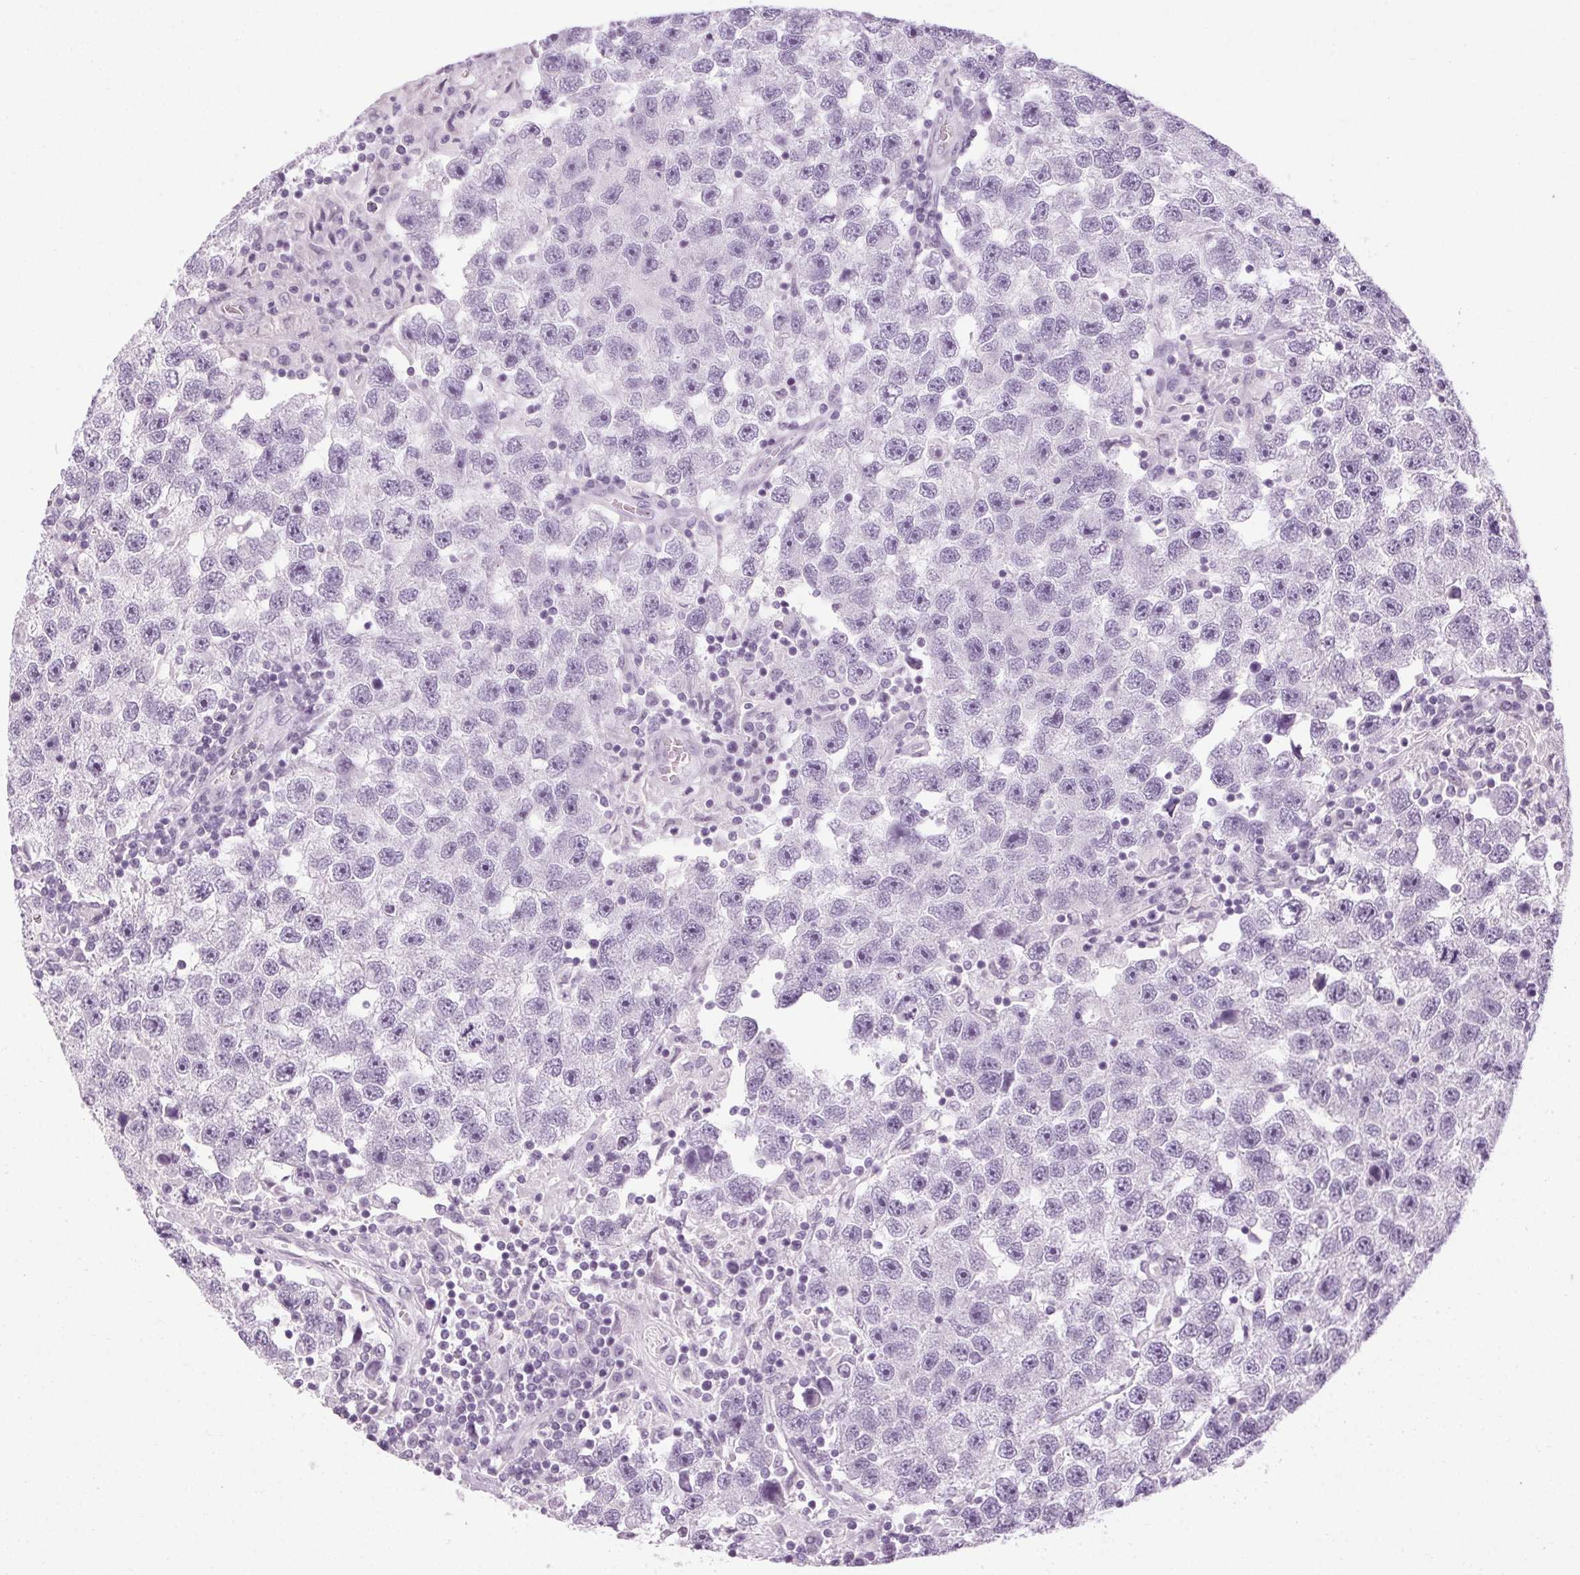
{"staining": {"intensity": "negative", "quantity": "none", "location": "none"}, "tissue": "testis cancer", "cell_type": "Tumor cells", "image_type": "cancer", "snomed": [{"axis": "morphology", "description": "Seminoma, NOS"}, {"axis": "topography", "description": "Testis"}], "caption": "Immunohistochemistry (IHC) image of seminoma (testis) stained for a protein (brown), which displays no positivity in tumor cells.", "gene": "POMC", "patient": {"sex": "male", "age": 26}}